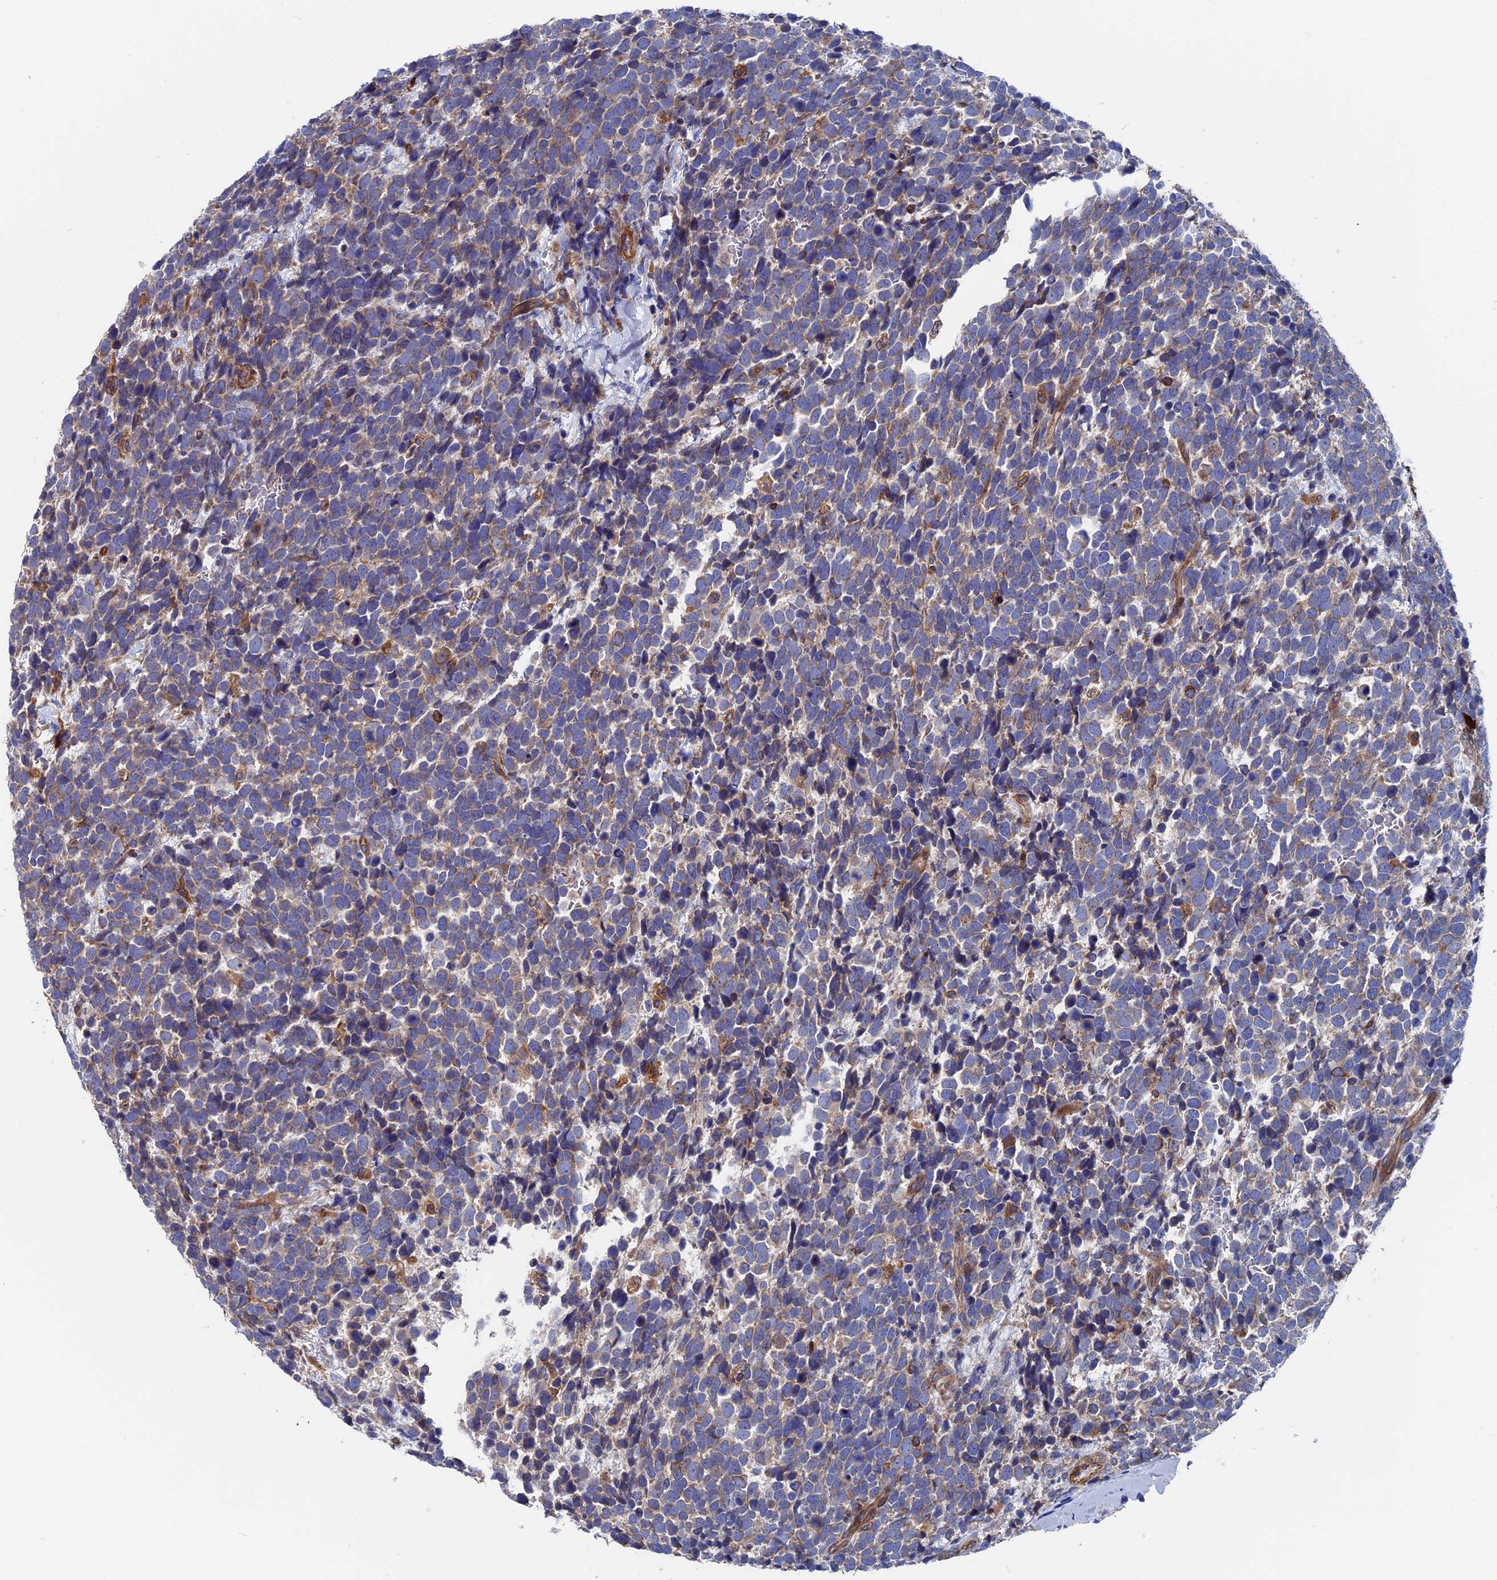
{"staining": {"intensity": "weak", "quantity": "25%-75%", "location": "cytoplasmic/membranous"}, "tissue": "urothelial cancer", "cell_type": "Tumor cells", "image_type": "cancer", "snomed": [{"axis": "morphology", "description": "Urothelial carcinoma, High grade"}, {"axis": "topography", "description": "Urinary bladder"}], "caption": "Weak cytoplasmic/membranous protein expression is seen in about 25%-75% of tumor cells in urothelial cancer. The staining was performed using DAB (3,3'-diaminobenzidine) to visualize the protein expression in brown, while the nuclei were stained in blue with hematoxylin (Magnification: 20x).", "gene": "DNAJC3", "patient": {"sex": "female", "age": 82}}